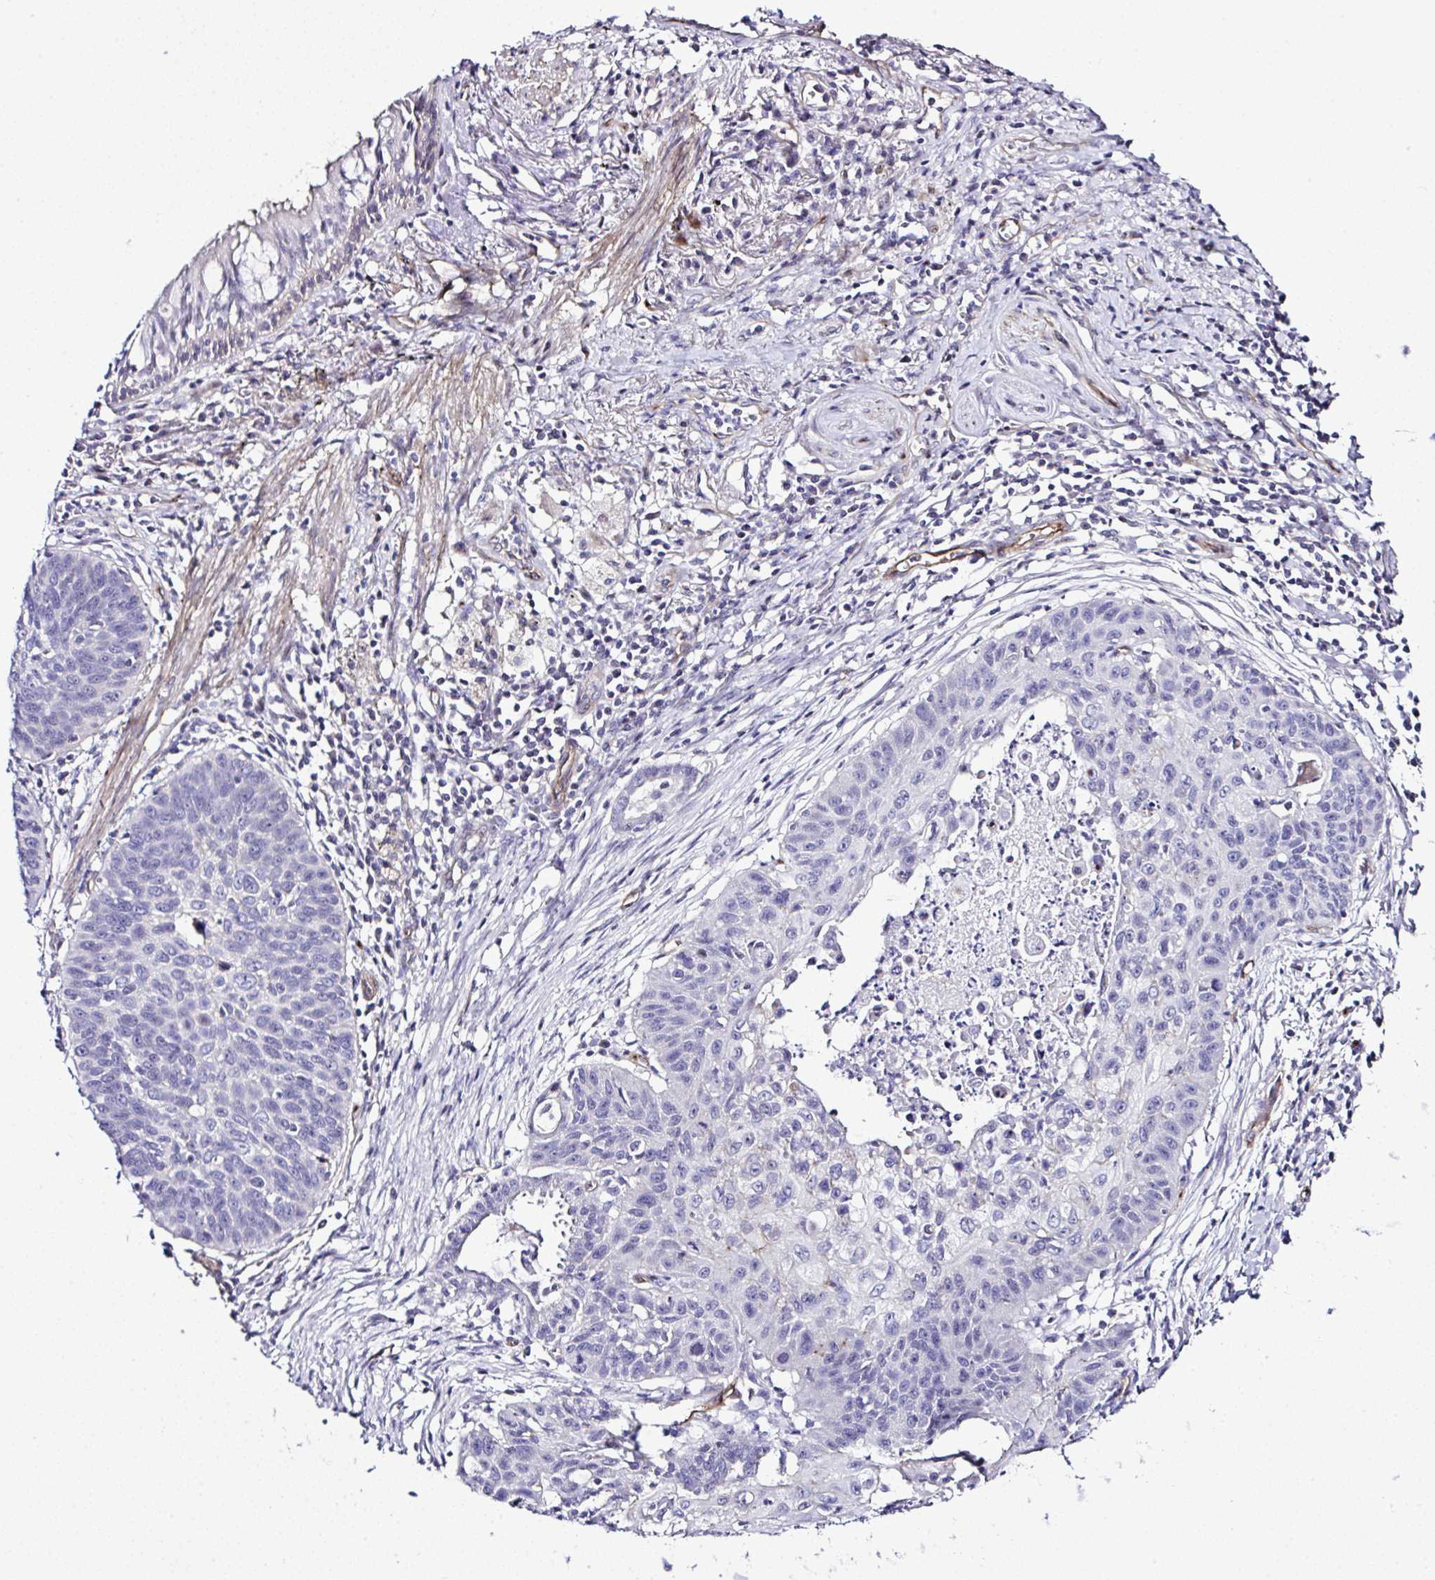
{"staining": {"intensity": "negative", "quantity": "none", "location": "none"}, "tissue": "lung cancer", "cell_type": "Tumor cells", "image_type": "cancer", "snomed": [{"axis": "morphology", "description": "Squamous cell carcinoma, NOS"}, {"axis": "topography", "description": "Lung"}], "caption": "The IHC micrograph has no significant expression in tumor cells of lung squamous cell carcinoma tissue. Brightfield microscopy of IHC stained with DAB (3,3'-diaminobenzidine) (brown) and hematoxylin (blue), captured at high magnification.", "gene": "FBXO34", "patient": {"sex": "male", "age": 71}}